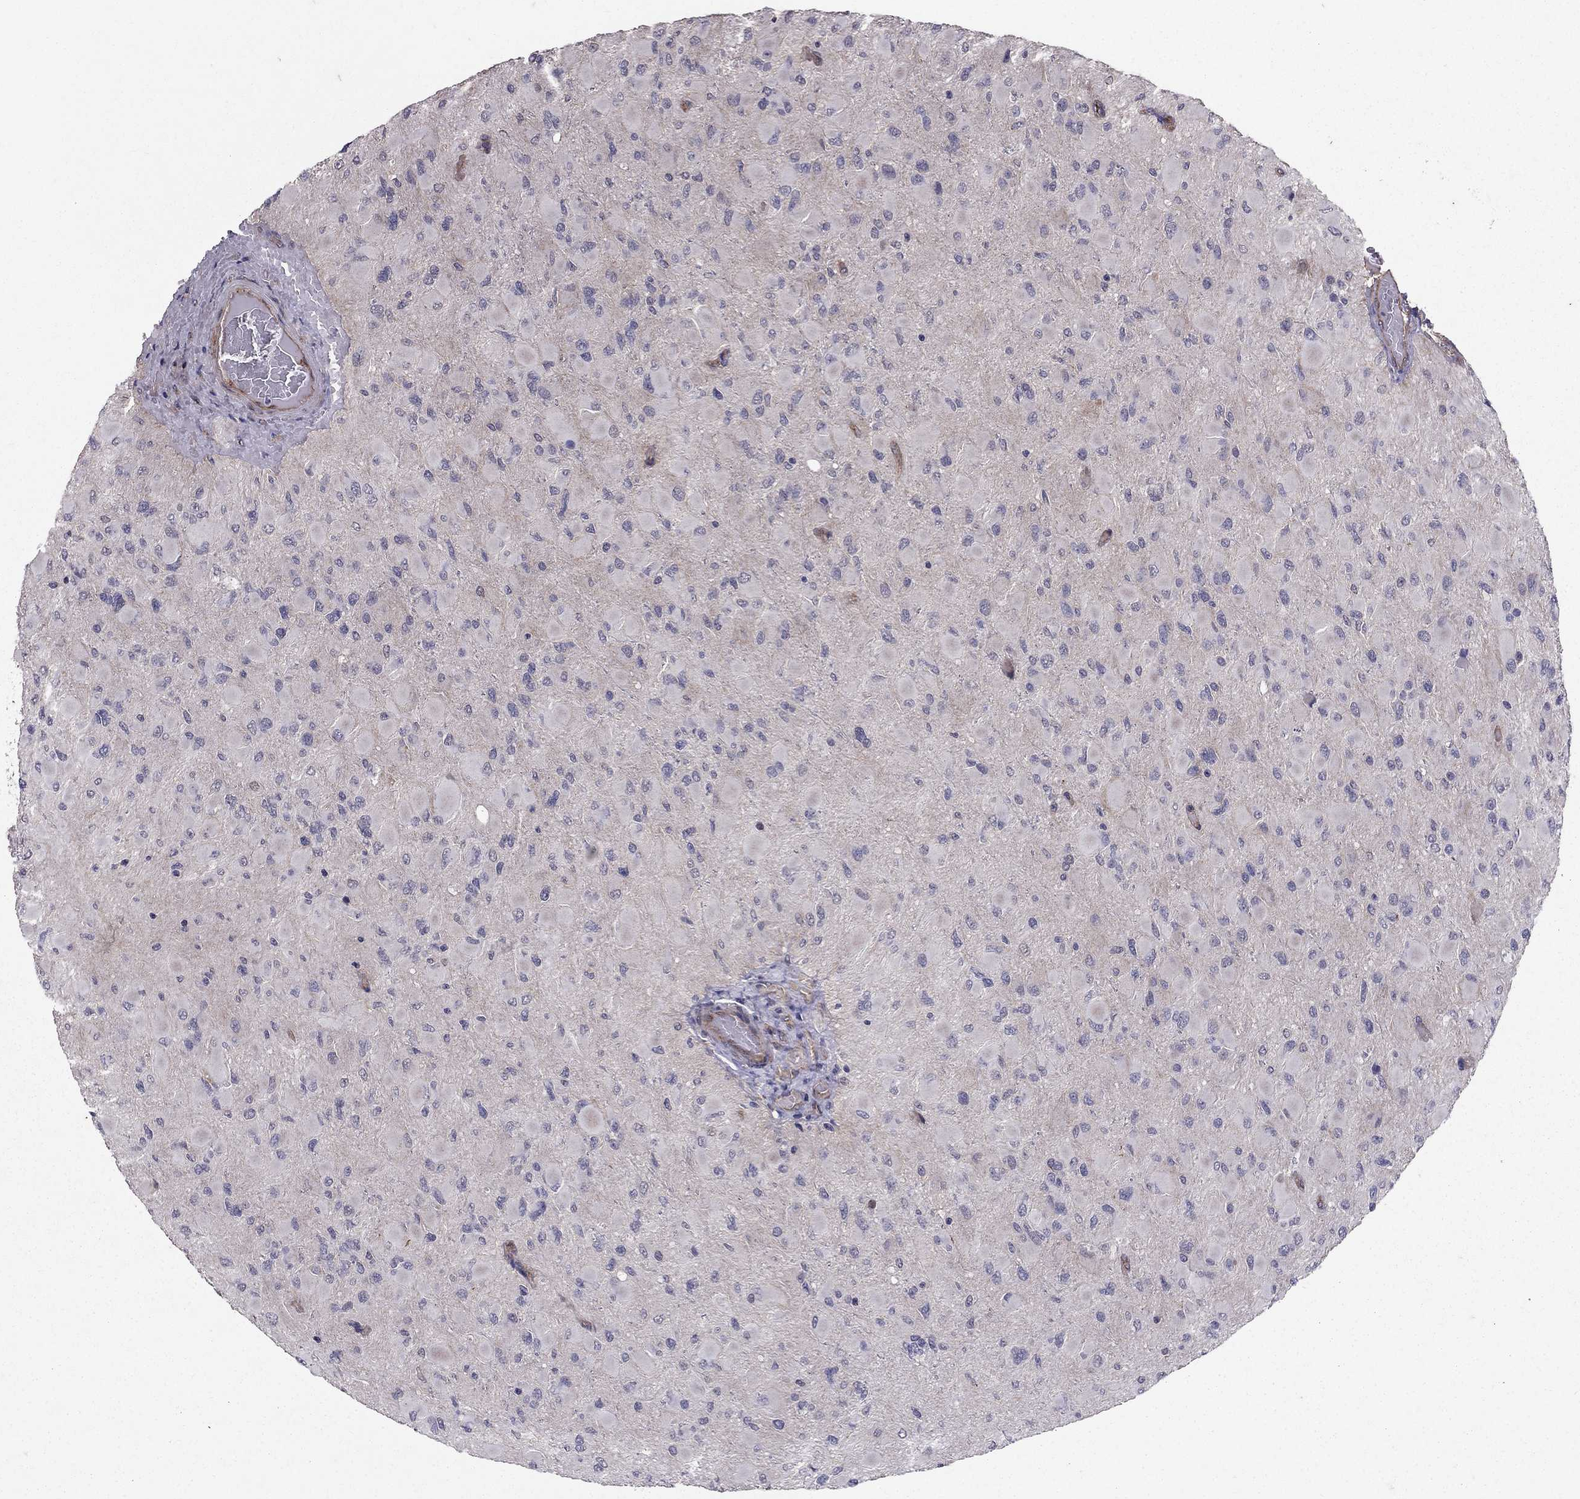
{"staining": {"intensity": "negative", "quantity": "none", "location": "none"}, "tissue": "glioma", "cell_type": "Tumor cells", "image_type": "cancer", "snomed": [{"axis": "morphology", "description": "Glioma, malignant, High grade"}, {"axis": "topography", "description": "Cerebral cortex"}], "caption": "Immunohistochemistry (IHC) of glioma displays no positivity in tumor cells.", "gene": "RASIP1", "patient": {"sex": "female", "age": 36}}